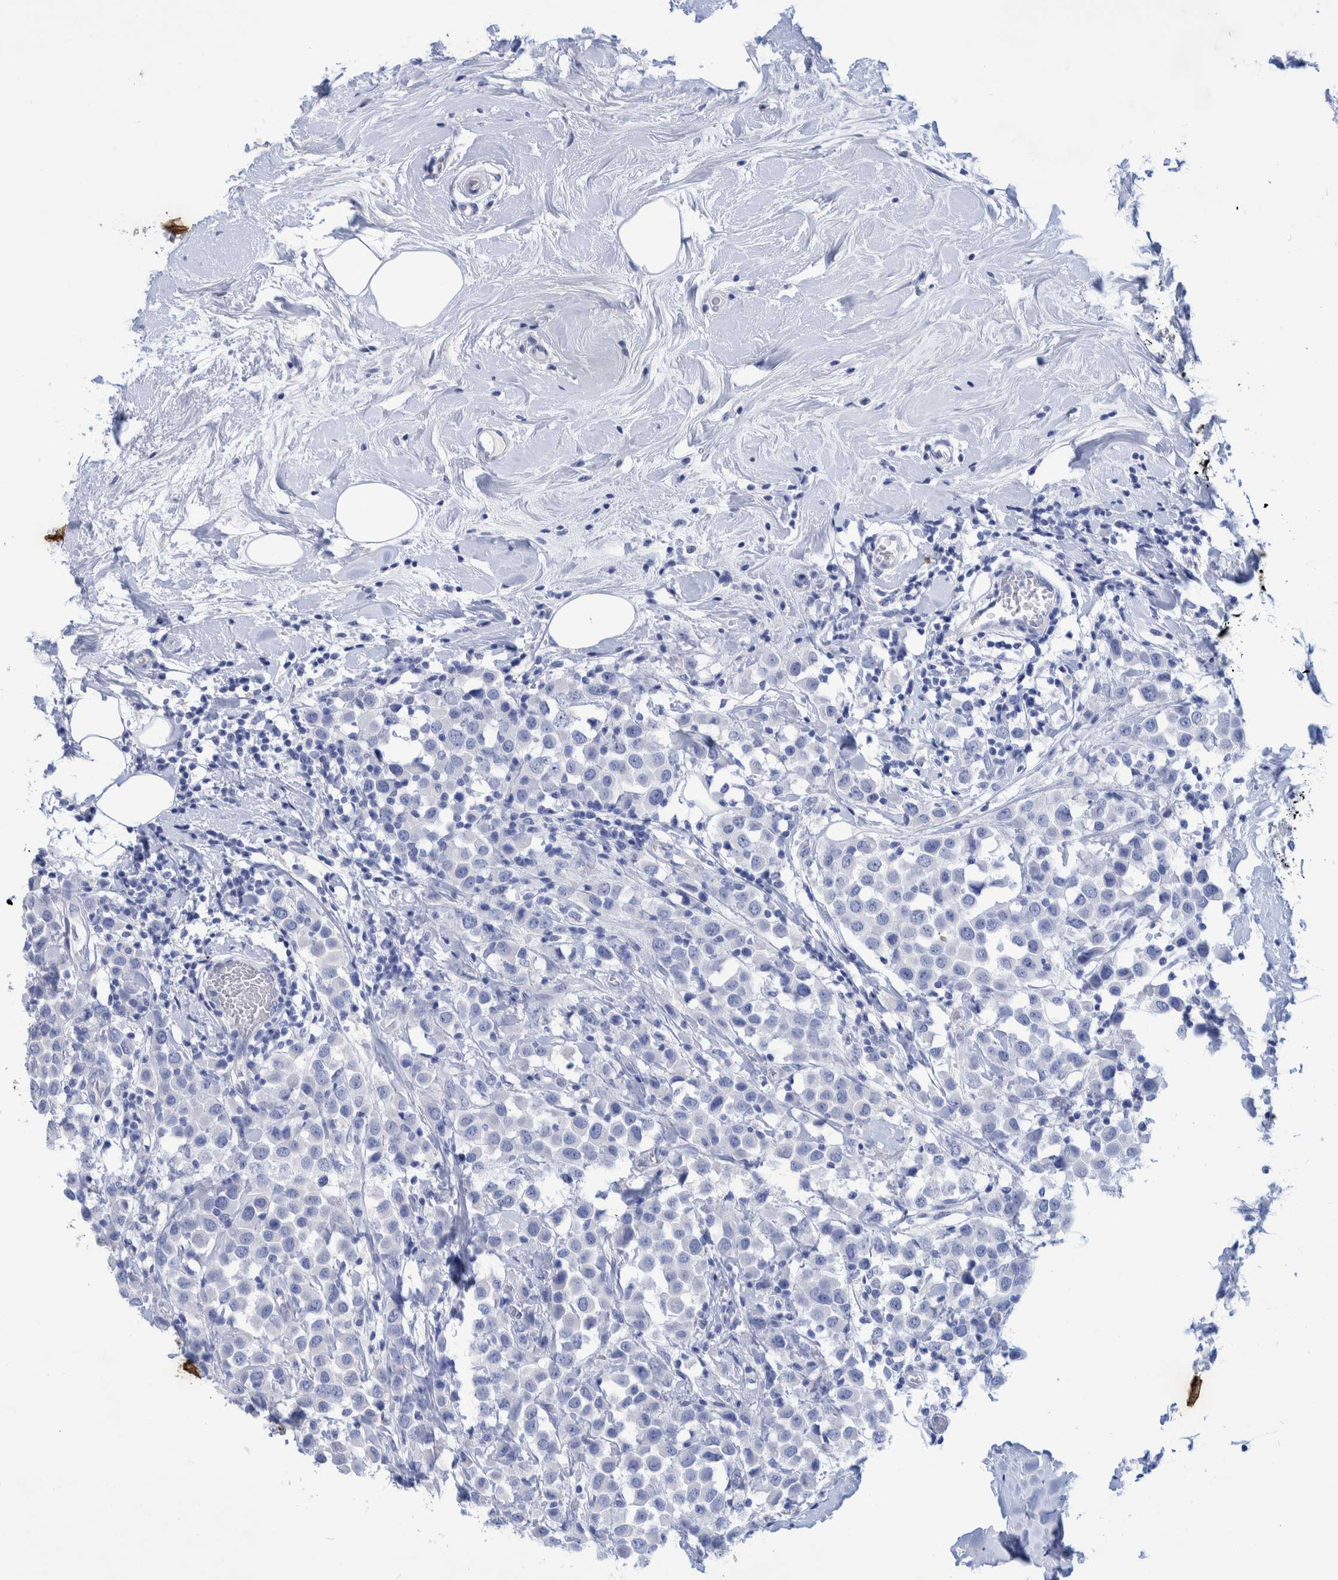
{"staining": {"intensity": "negative", "quantity": "none", "location": "none"}, "tissue": "breast cancer", "cell_type": "Tumor cells", "image_type": "cancer", "snomed": [{"axis": "morphology", "description": "Duct carcinoma"}, {"axis": "topography", "description": "Breast"}], "caption": "Immunohistochemistry (IHC) histopathology image of human breast cancer stained for a protein (brown), which shows no positivity in tumor cells.", "gene": "PERP", "patient": {"sex": "female", "age": 61}}